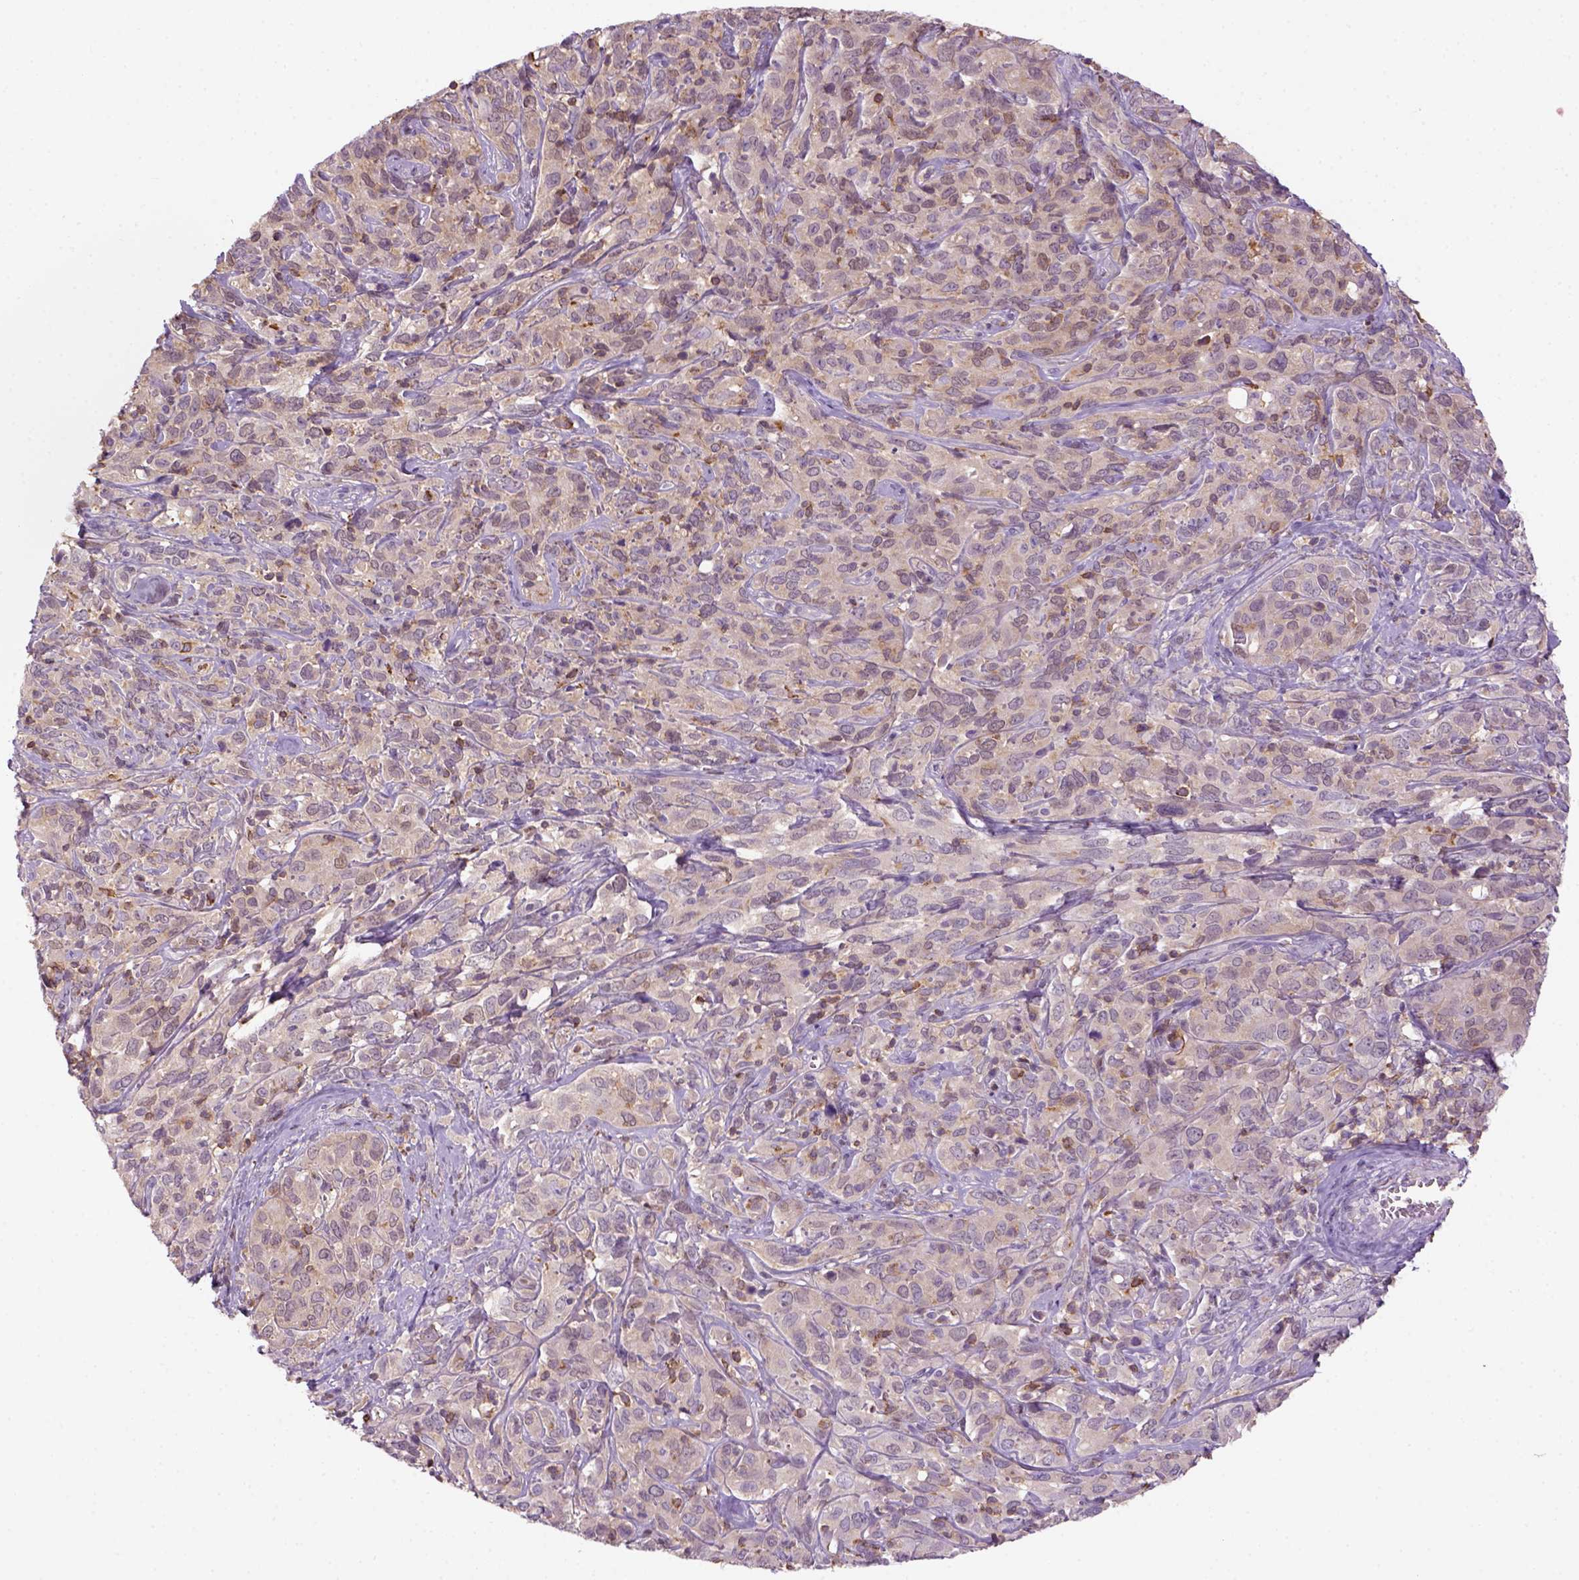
{"staining": {"intensity": "negative", "quantity": "none", "location": "none"}, "tissue": "cervical cancer", "cell_type": "Tumor cells", "image_type": "cancer", "snomed": [{"axis": "morphology", "description": "Normal tissue, NOS"}, {"axis": "morphology", "description": "Squamous cell carcinoma, NOS"}, {"axis": "topography", "description": "Cervix"}], "caption": "Immunohistochemistry (IHC) micrograph of neoplastic tissue: cervical squamous cell carcinoma stained with DAB (3,3'-diaminobenzidine) reveals no significant protein positivity in tumor cells.", "gene": "GOT1", "patient": {"sex": "female", "age": 51}}